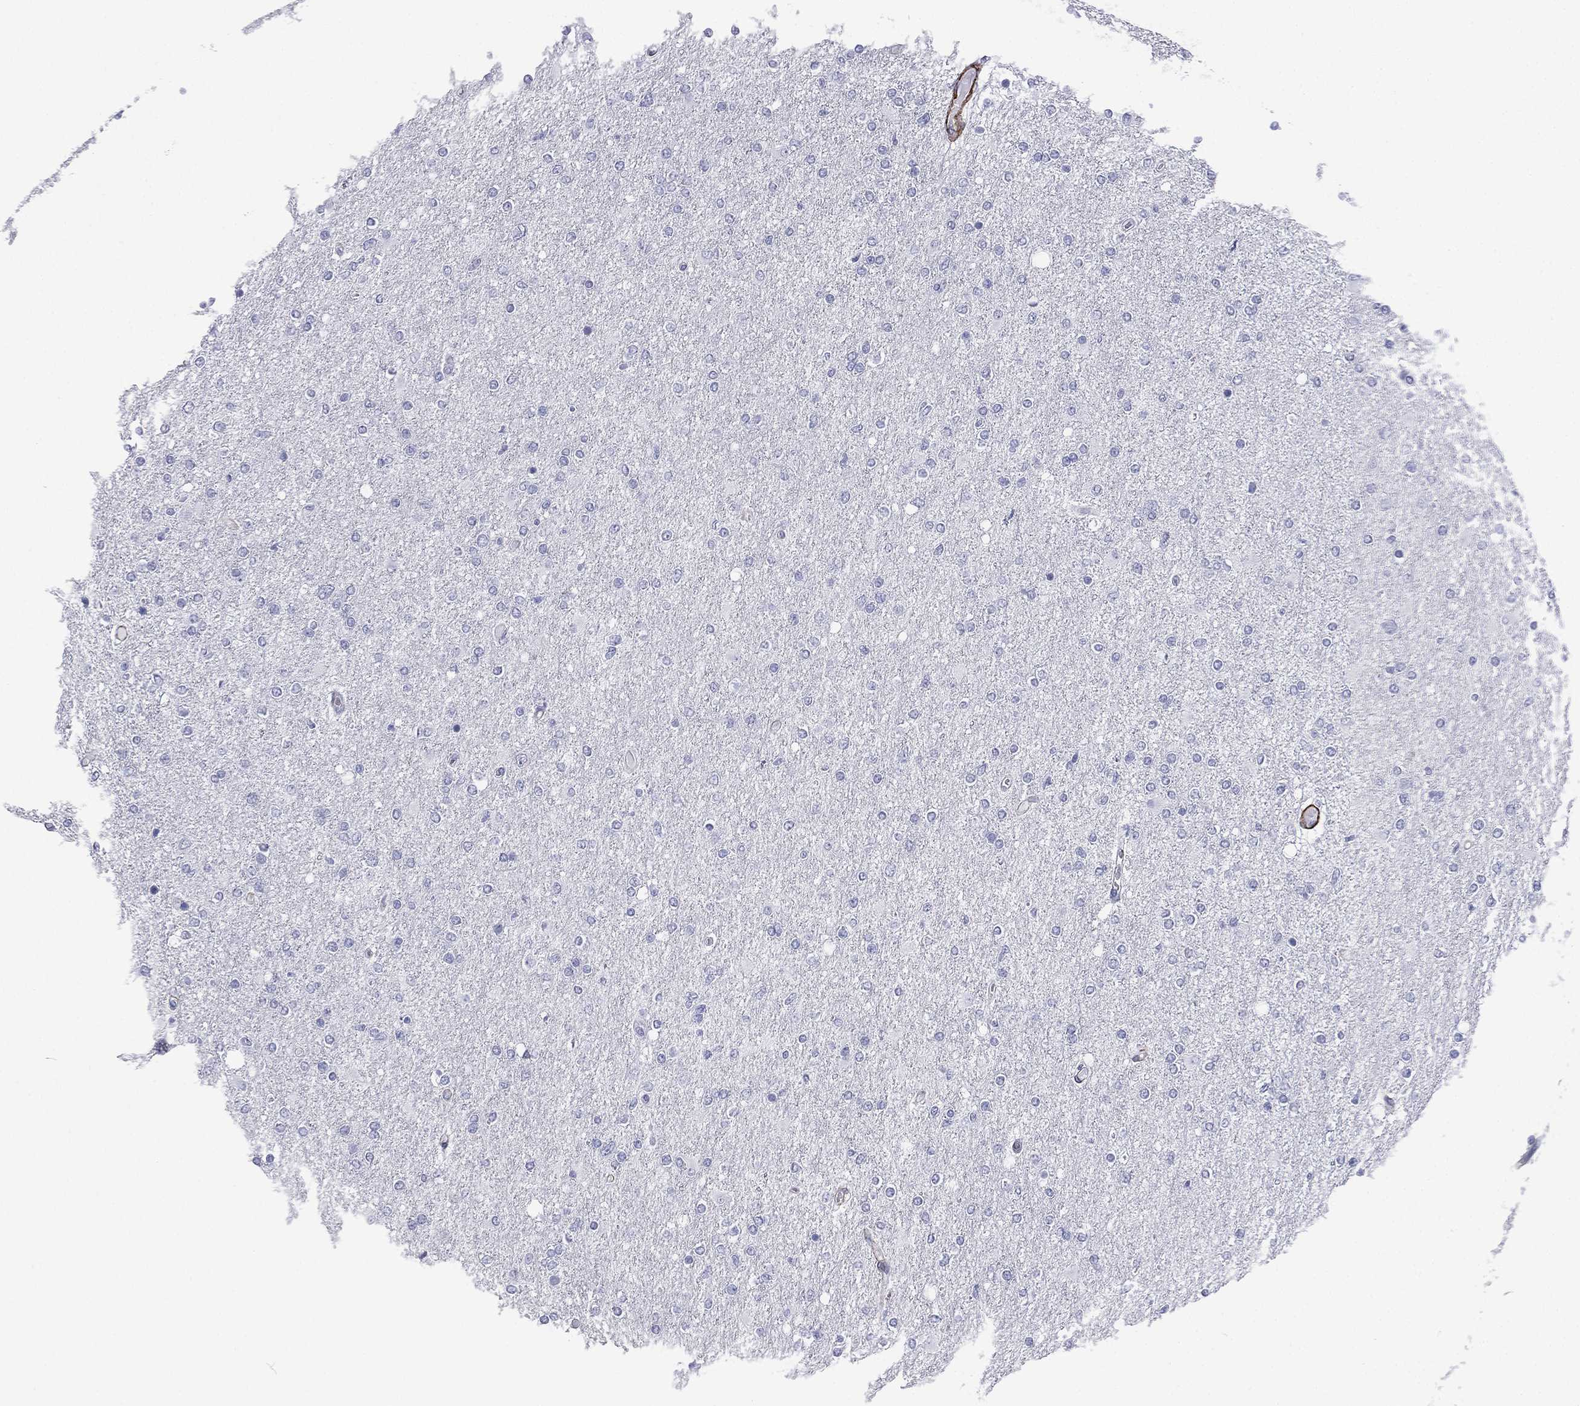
{"staining": {"intensity": "negative", "quantity": "none", "location": "none"}, "tissue": "glioma", "cell_type": "Tumor cells", "image_type": "cancer", "snomed": [{"axis": "morphology", "description": "Glioma, malignant, High grade"}, {"axis": "topography", "description": "Cerebral cortex"}], "caption": "The photomicrograph exhibits no staining of tumor cells in malignant glioma (high-grade). (Brightfield microscopy of DAB IHC at high magnification).", "gene": "CAVIN3", "patient": {"sex": "male", "age": 70}}